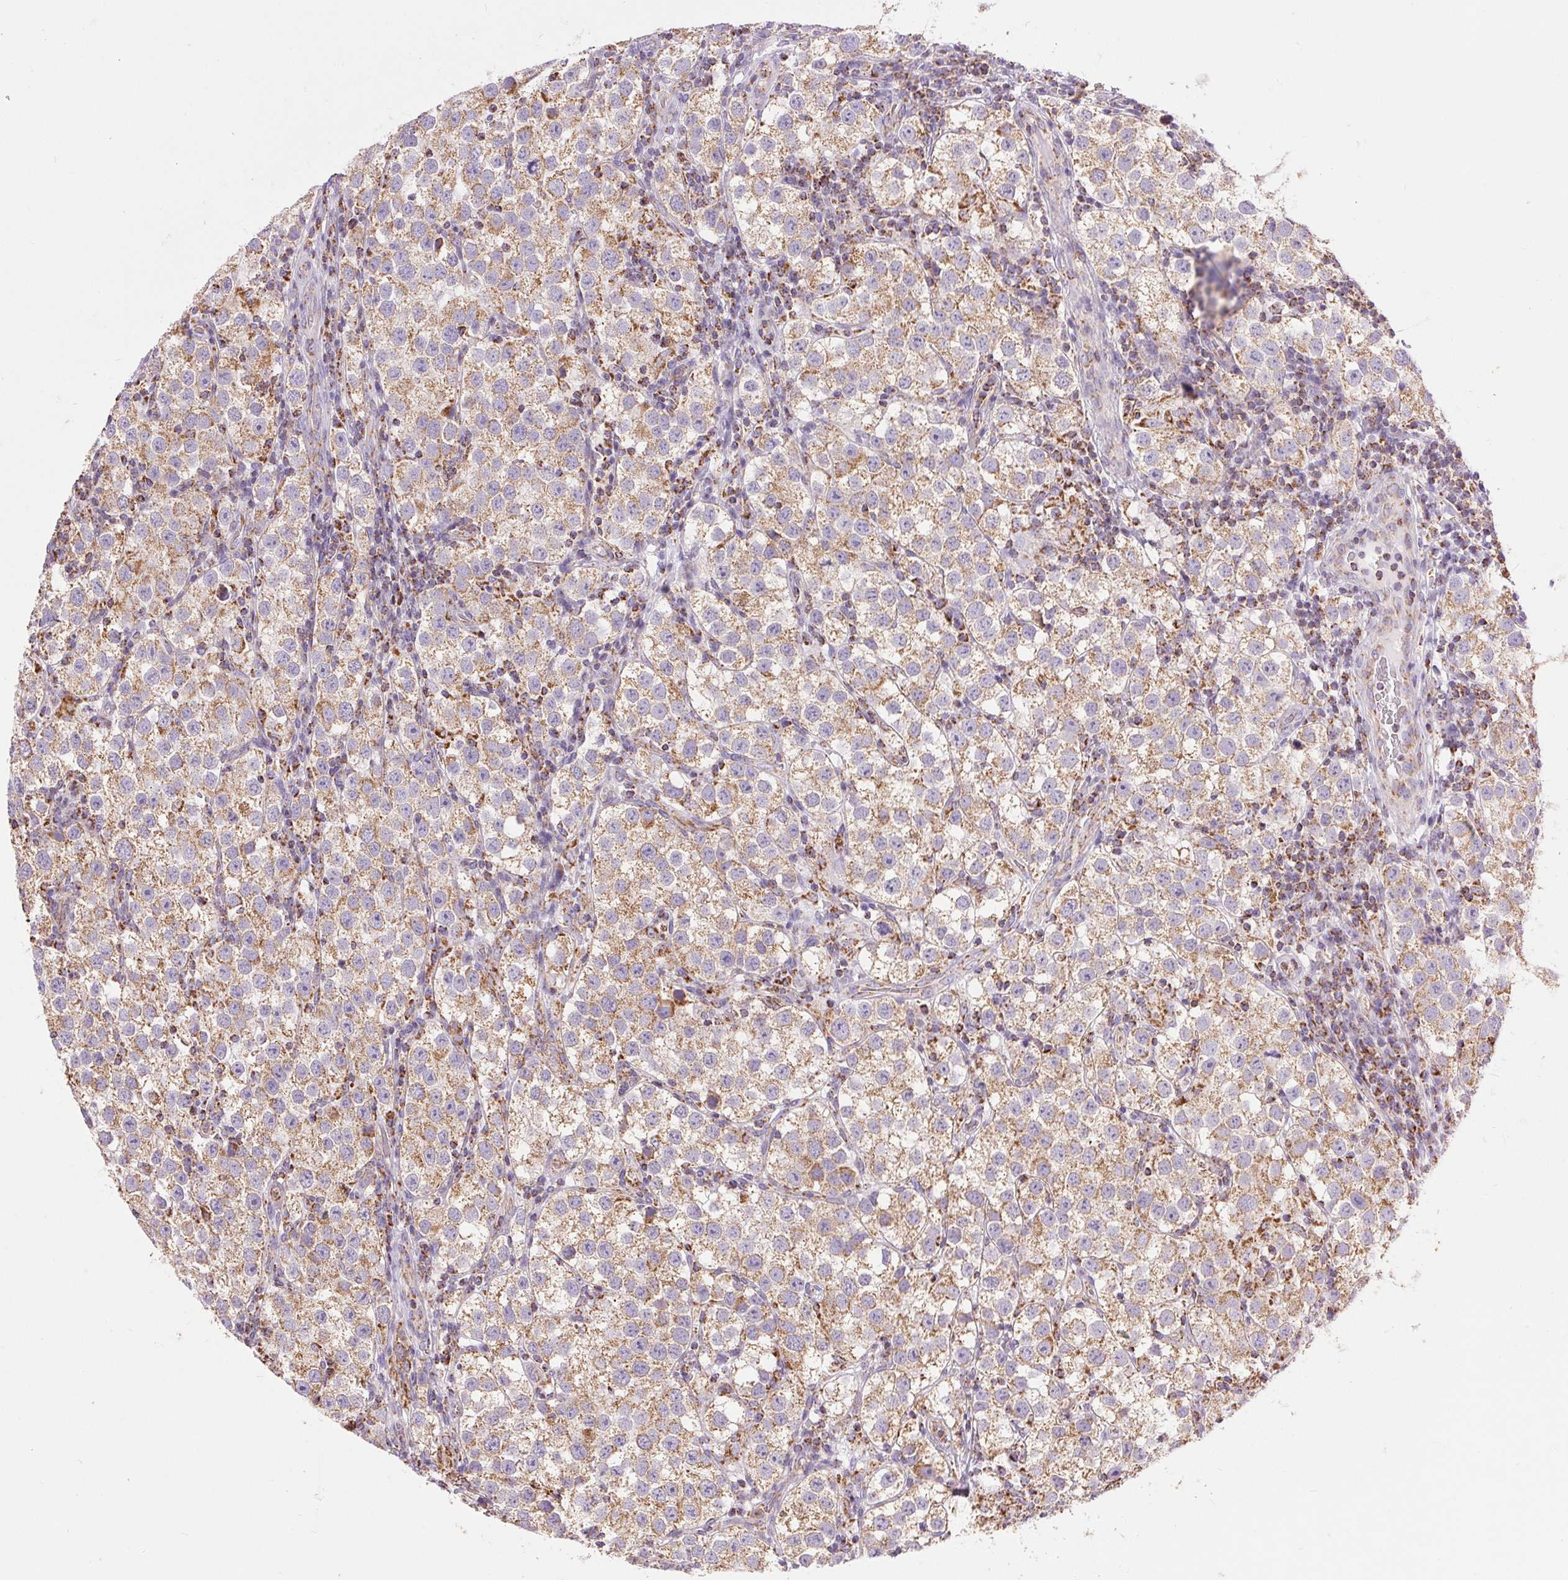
{"staining": {"intensity": "moderate", "quantity": ">75%", "location": "cytoplasmic/membranous"}, "tissue": "testis cancer", "cell_type": "Tumor cells", "image_type": "cancer", "snomed": [{"axis": "morphology", "description": "Seminoma, NOS"}, {"axis": "topography", "description": "Testis"}], "caption": "This is a histology image of immunohistochemistry staining of testis seminoma, which shows moderate expression in the cytoplasmic/membranous of tumor cells.", "gene": "ATP5PB", "patient": {"sex": "male", "age": 37}}